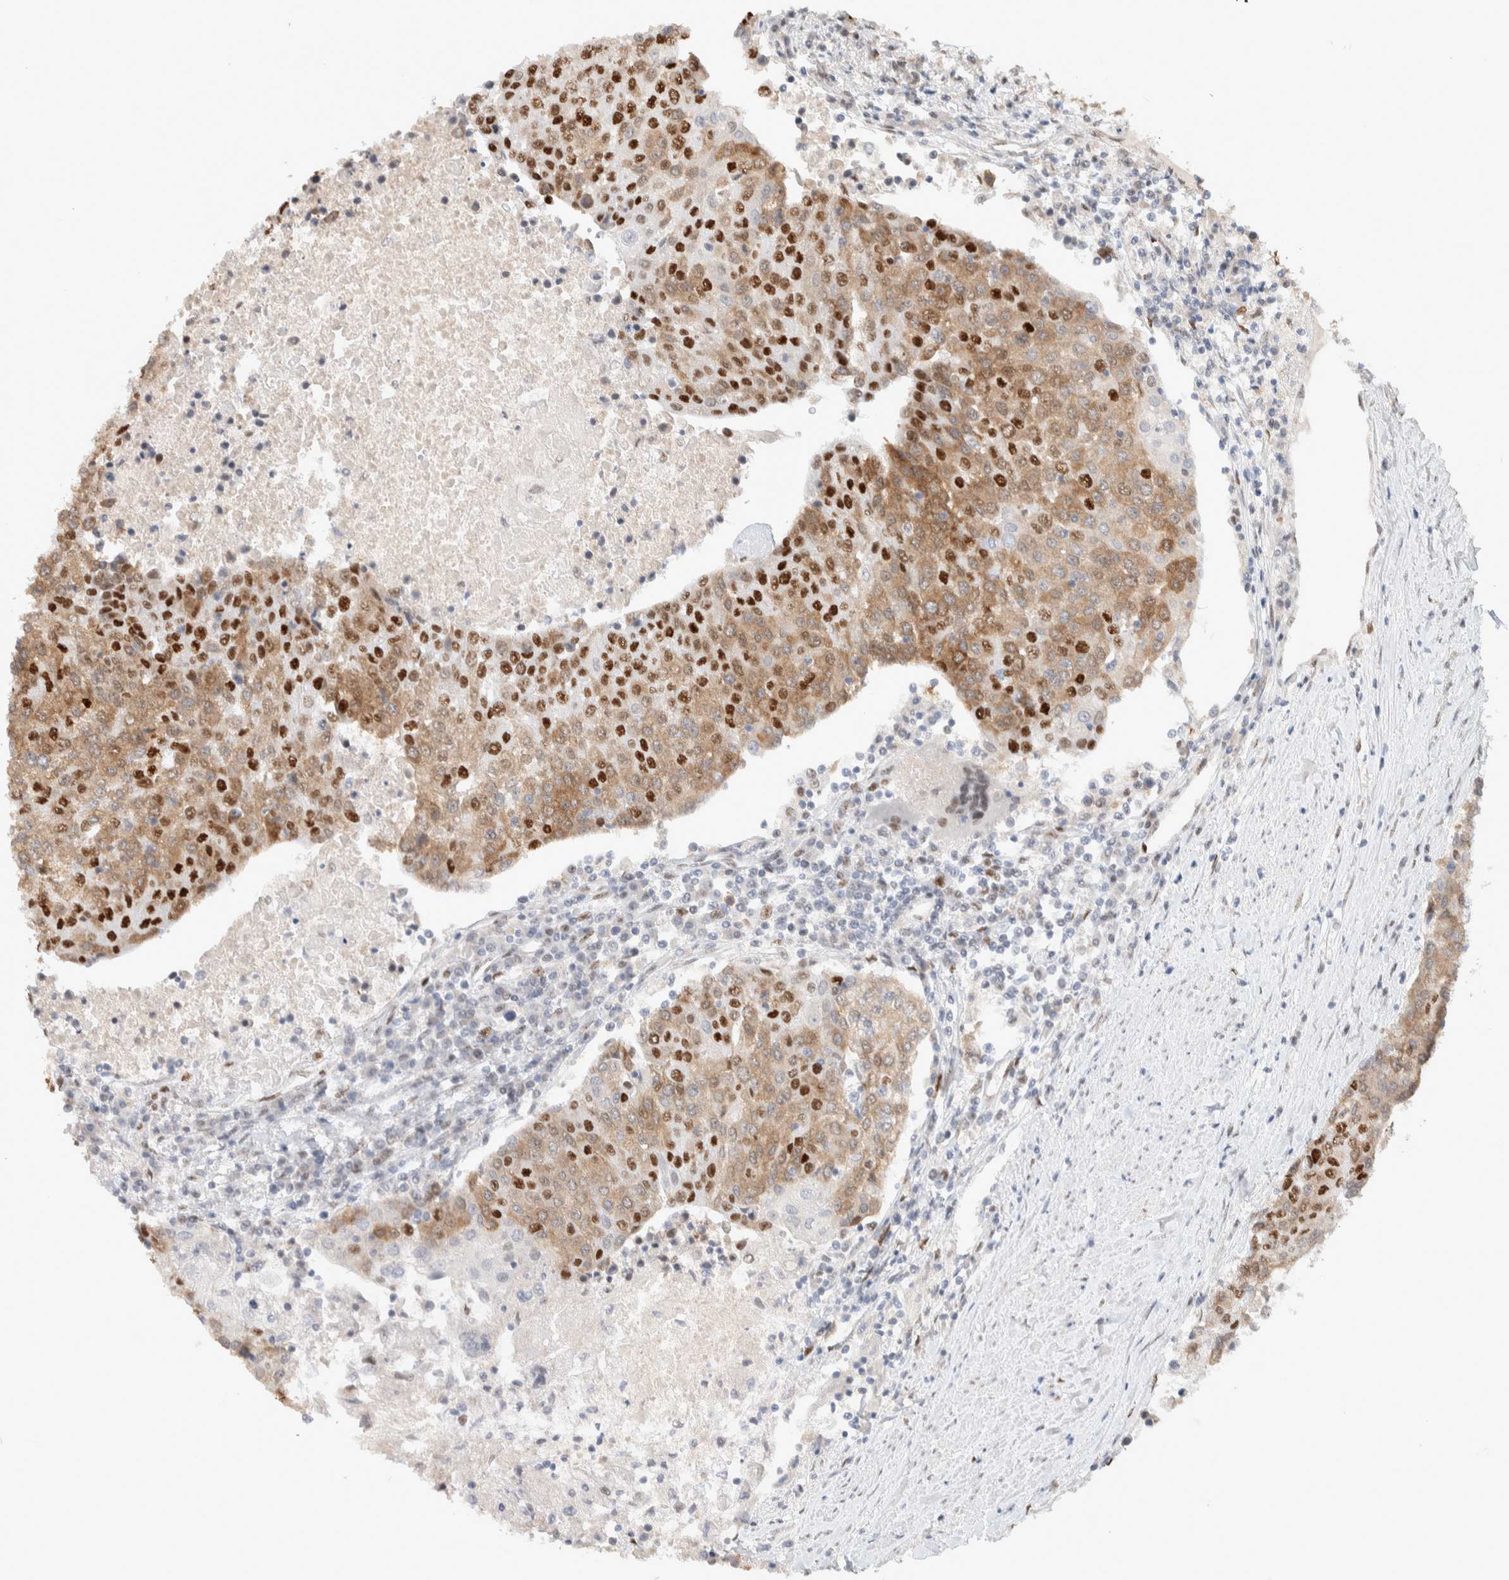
{"staining": {"intensity": "strong", "quantity": "25%-75%", "location": "nuclear"}, "tissue": "urothelial cancer", "cell_type": "Tumor cells", "image_type": "cancer", "snomed": [{"axis": "morphology", "description": "Urothelial carcinoma, High grade"}, {"axis": "topography", "description": "Urinary bladder"}], "caption": "DAB (3,3'-diaminobenzidine) immunohistochemical staining of urothelial cancer displays strong nuclear protein expression in approximately 25%-75% of tumor cells.", "gene": "PUS7", "patient": {"sex": "female", "age": 85}}